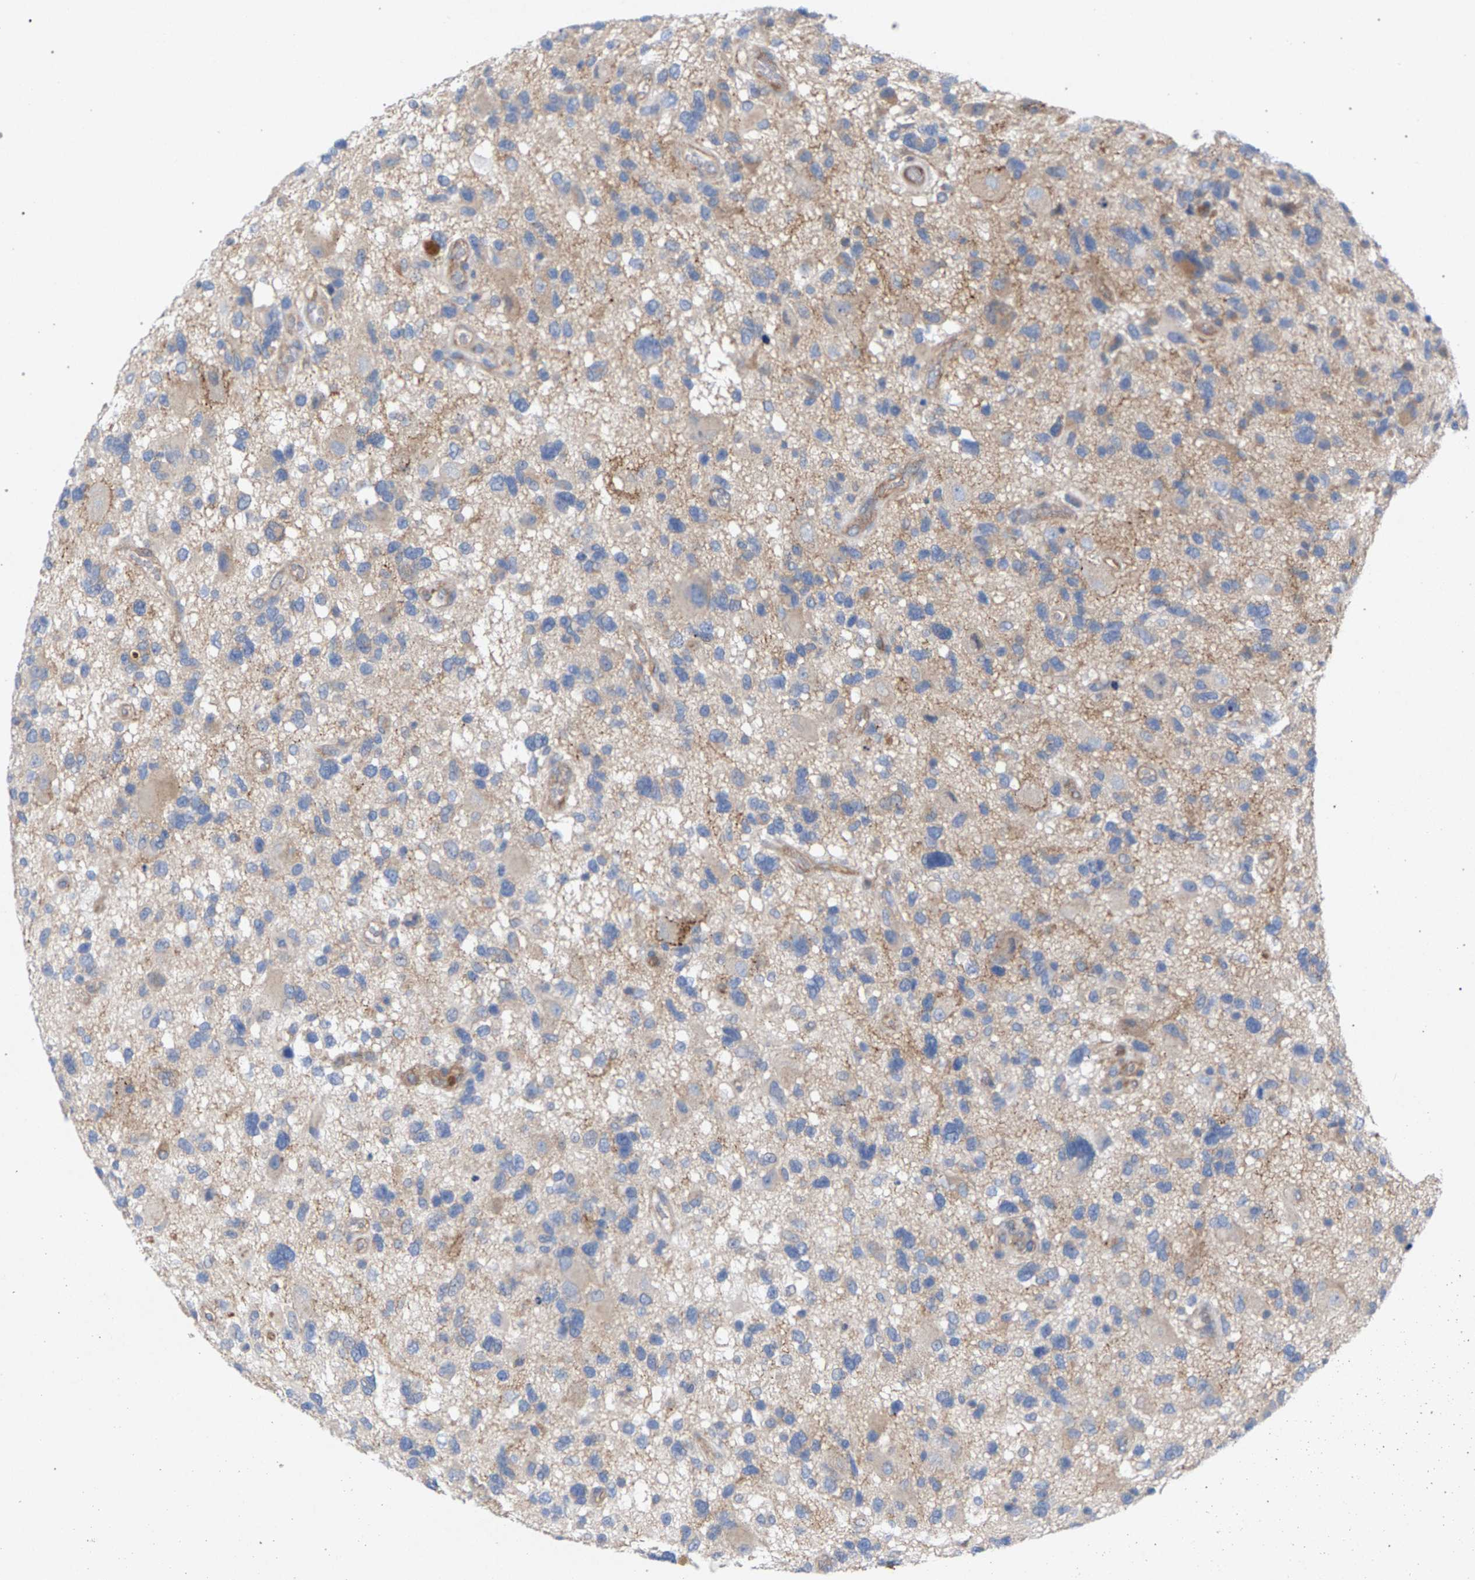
{"staining": {"intensity": "weak", "quantity": "<25%", "location": "cytoplasmic/membranous"}, "tissue": "glioma", "cell_type": "Tumor cells", "image_type": "cancer", "snomed": [{"axis": "morphology", "description": "Glioma, malignant, High grade"}, {"axis": "topography", "description": "Brain"}], "caption": "A high-resolution image shows IHC staining of malignant glioma (high-grade), which exhibits no significant staining in tumor cells. (Immunohistochemistry, brightfield microscopy, high magnification).", "gene": "MAMDC2", "patient": {"sex": "male", "age": 33}}